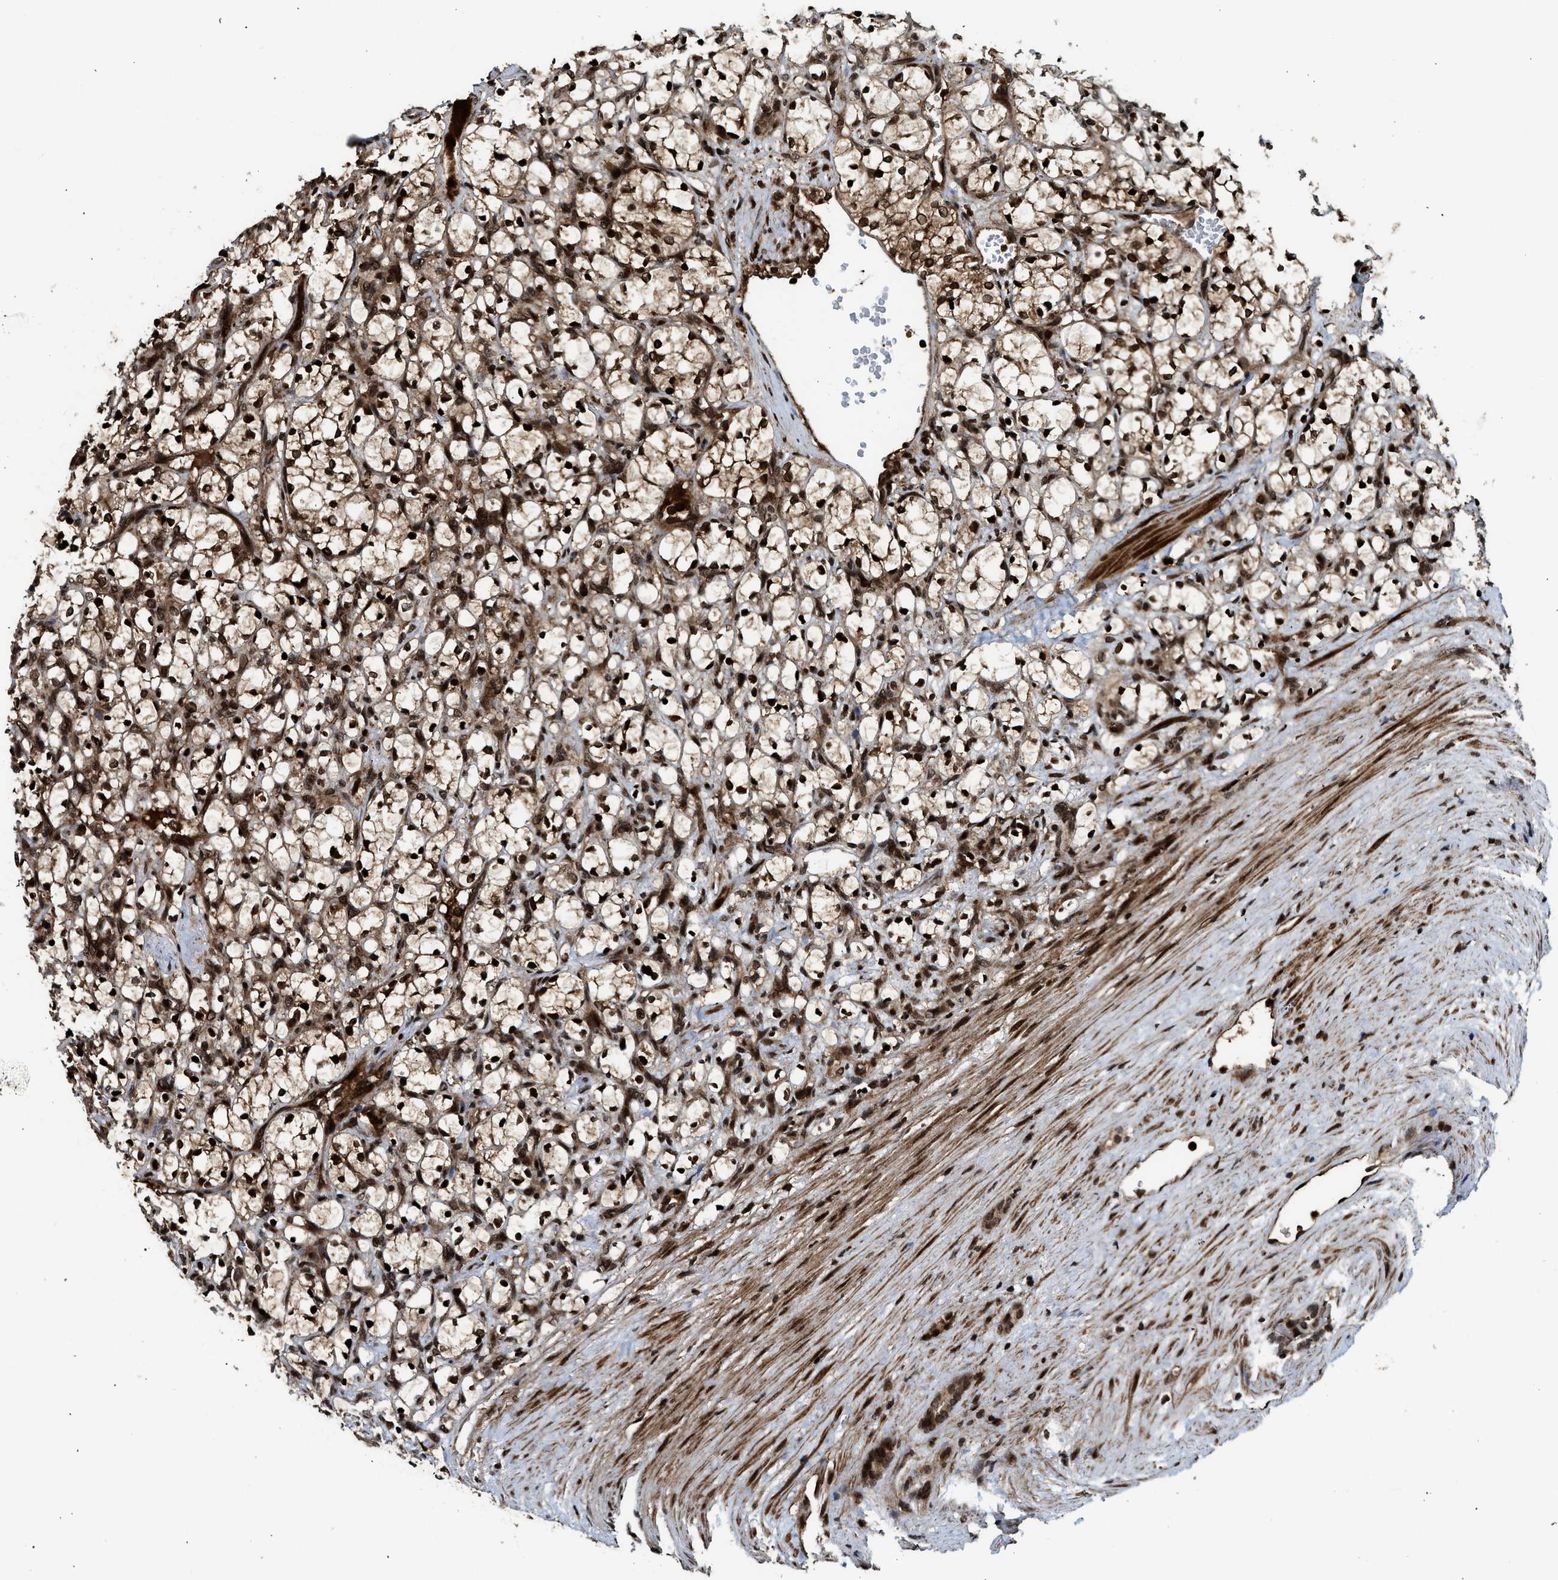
{"staining": {"intensity": "strong", "quantity": ">75%", "location": "cytoplasmic/membranous,nuclear"}, "tissue": "renal cancer", "cell_type": "Tumor cells", "image_type": "cancer", "snomed": [{"axis": "morphology", "description": "Adenocarcinoma, NOS"}, {"axis": "topography", "description": "Kidney"}], "caption": "The image demonstrates immunohistochemical staining of renal cancer (adenocarcinoma). There is strong cytoplasmic/membranous and nuclear expression is seen in about >75% of tumor cells.", "gene": "MDM2", "patient": {"sex": "female", "age": 69}}